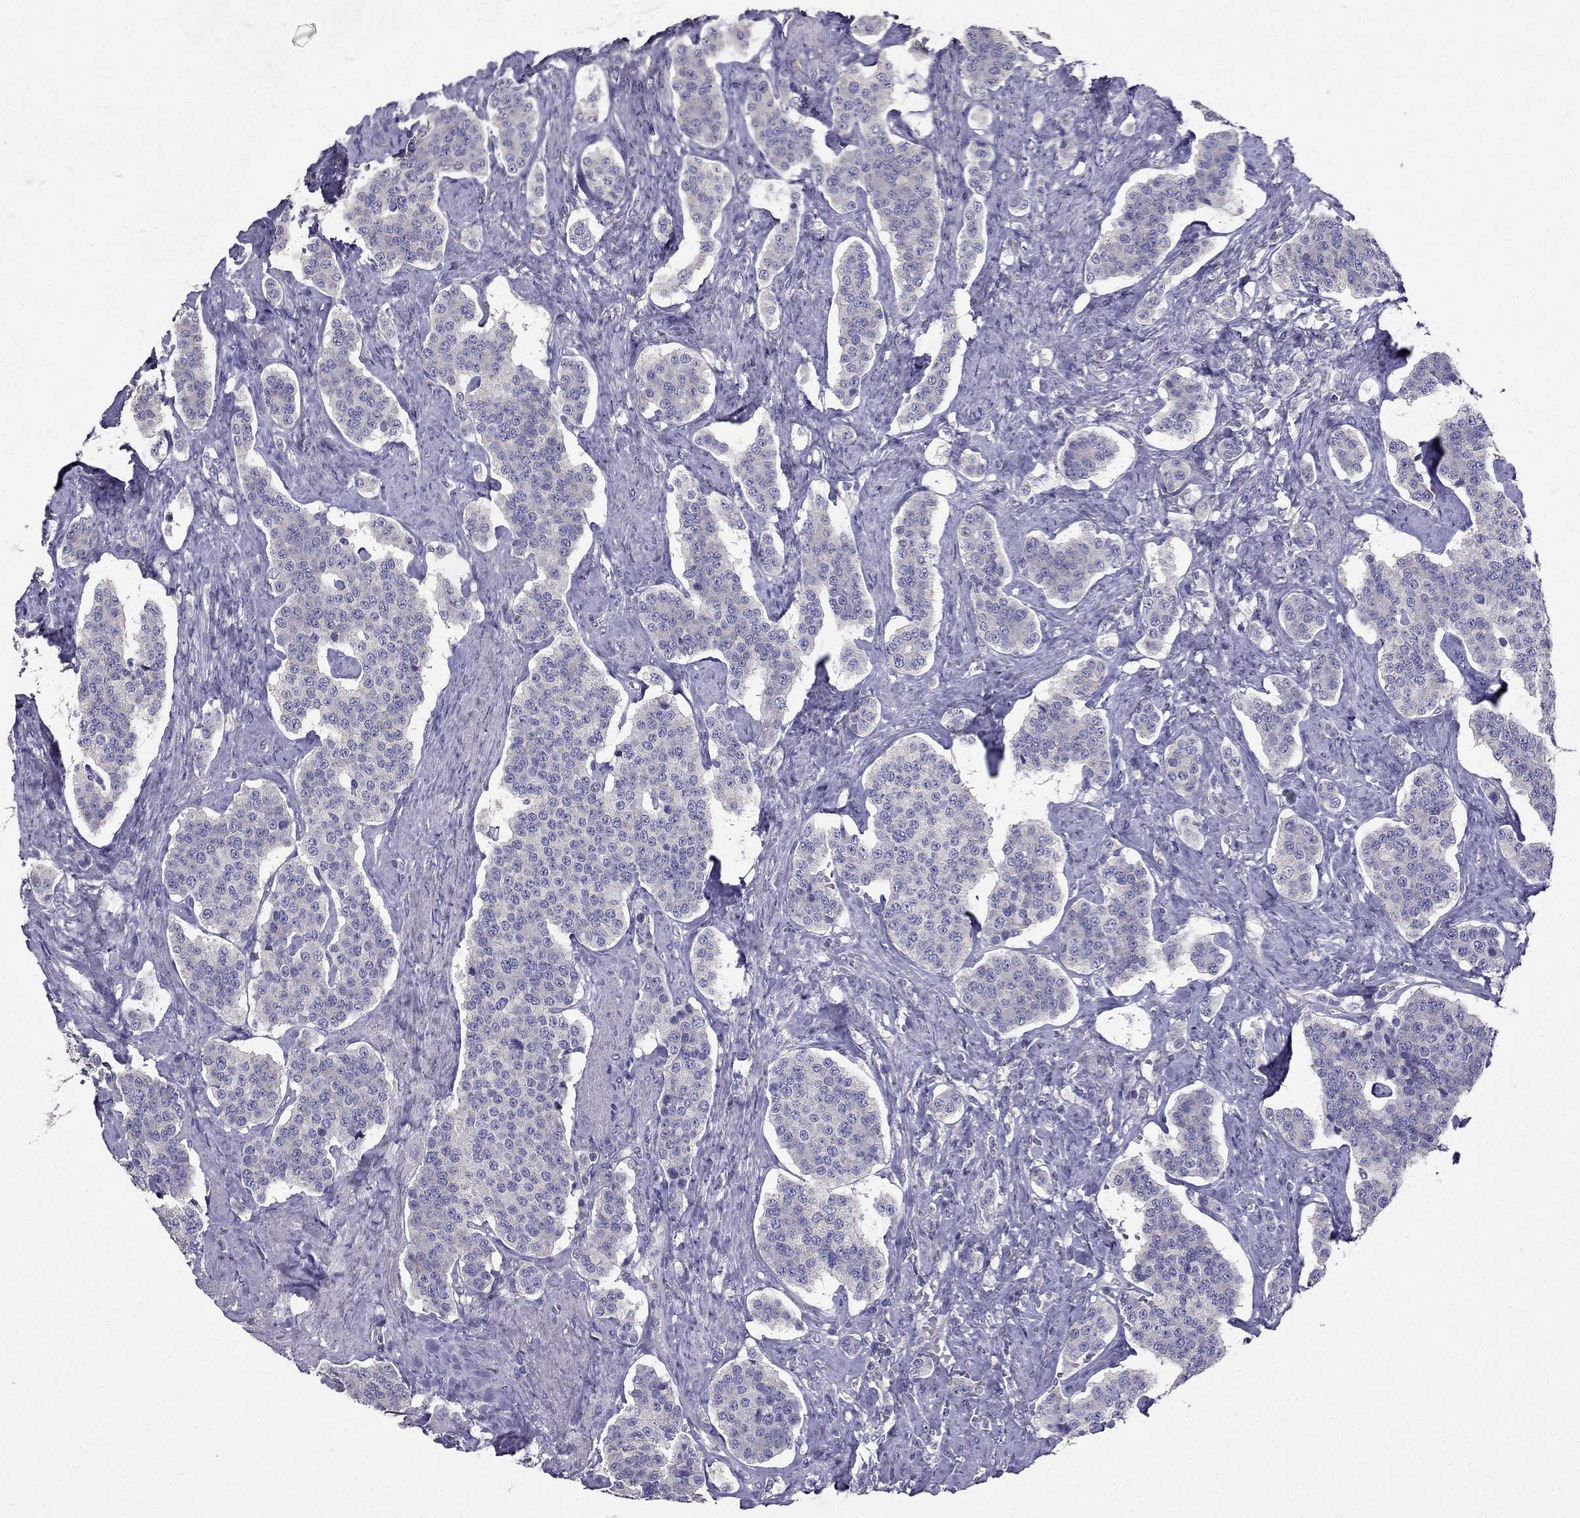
{"staining": {"intensity": "negative", "quantity": "none", "location": "none"}, "tissue": "carcinoid", "cell_type": "Tumor cells", "image_type": "cancer", "snomed": [{"axis": "morphology", "description": "Carcinoid, malignant, NOS"}, {"axis": "topography", "description": "Small intestine"}], "caption": "Protein analysis of carcinoid (malignant) demonstrates no significant expression in tumor cells.", "gene": "AS3MT", "patient": {"sex": "female", "age": 58}}